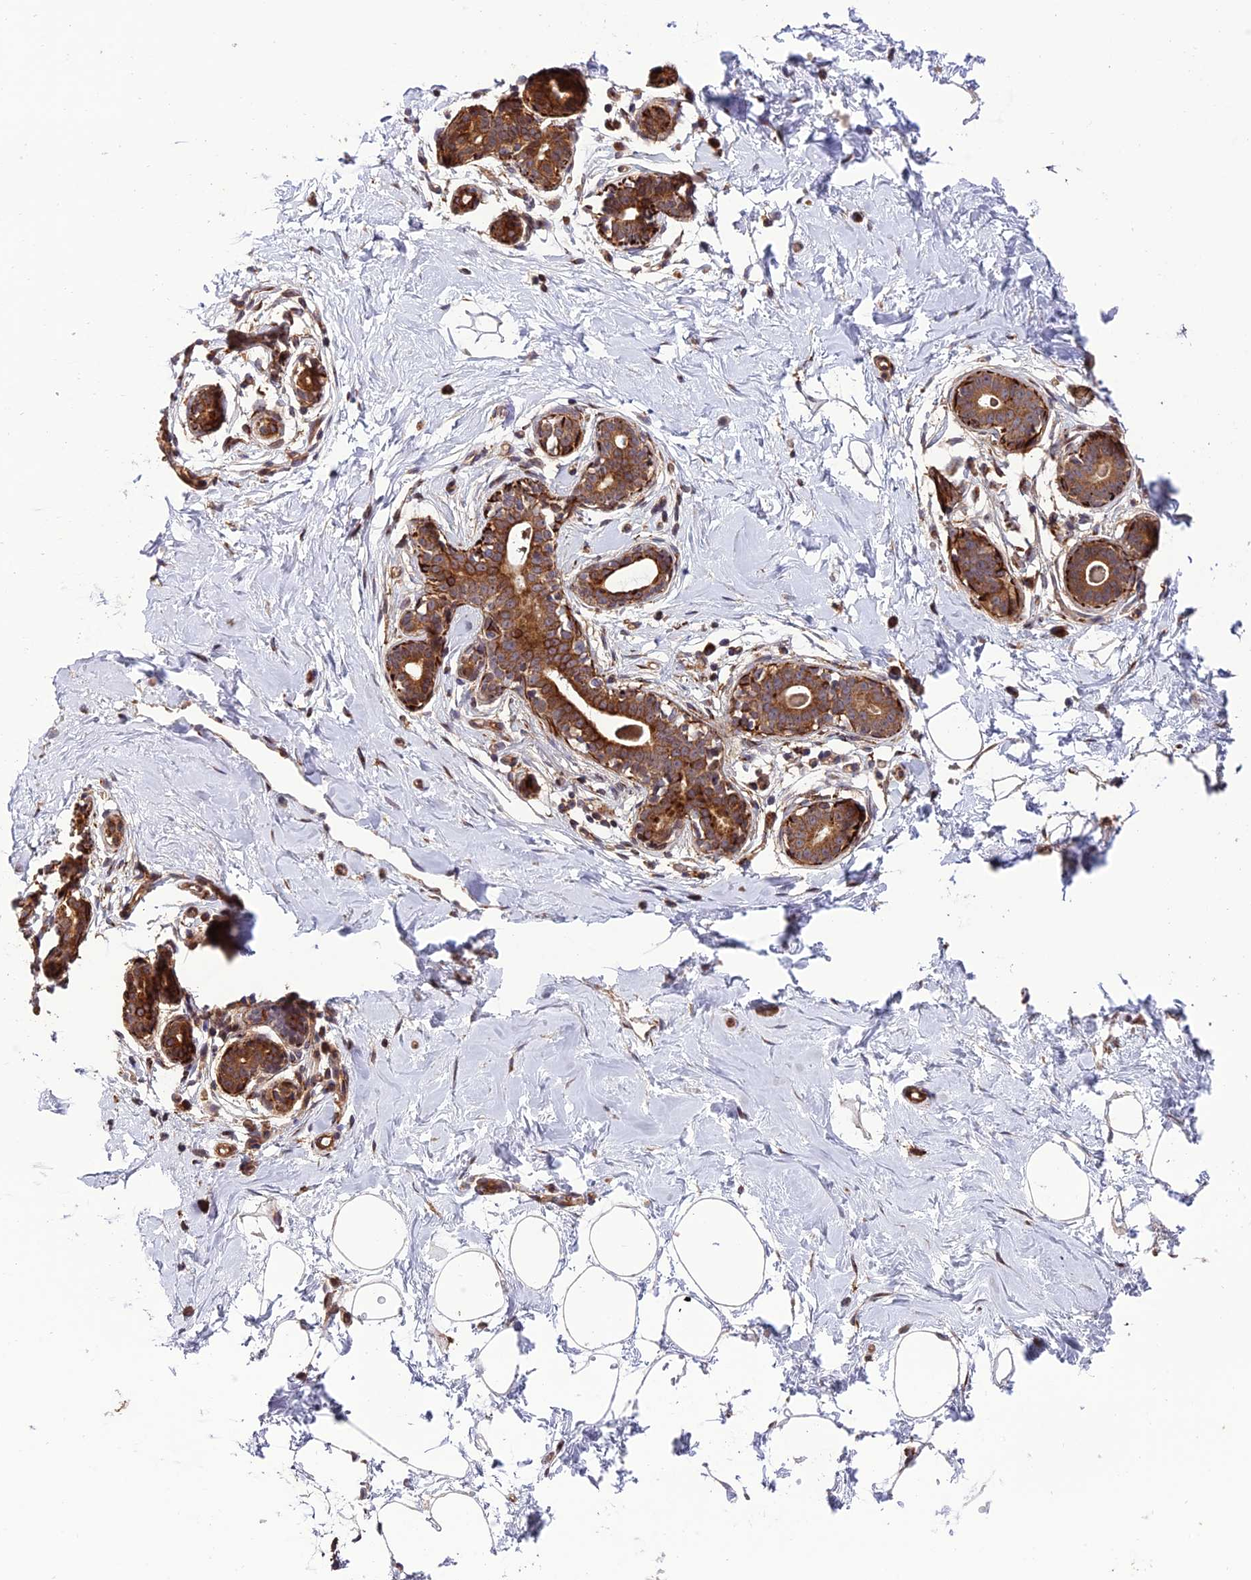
{"staining": {"intensity": "negative", "quantity": "none", "location": "none"}, "tissue": "breast", "cell_type": "Adipocytes", "image_type": "normal", "snomed": [{"axis": "morphology", "description": "Normal tissue, NOS"}, {"axis": "morphology", "description": "Adenoma, NOS"}, {"axis": "topography", "description": "Breast"}], "caption": "This is an immunohistochemistry (IHC) photomicrograph of normal human breast. There is no expression in adipocytes.", "gene": "TNIP3", "patient": {"sex": "female", "age": 23}}